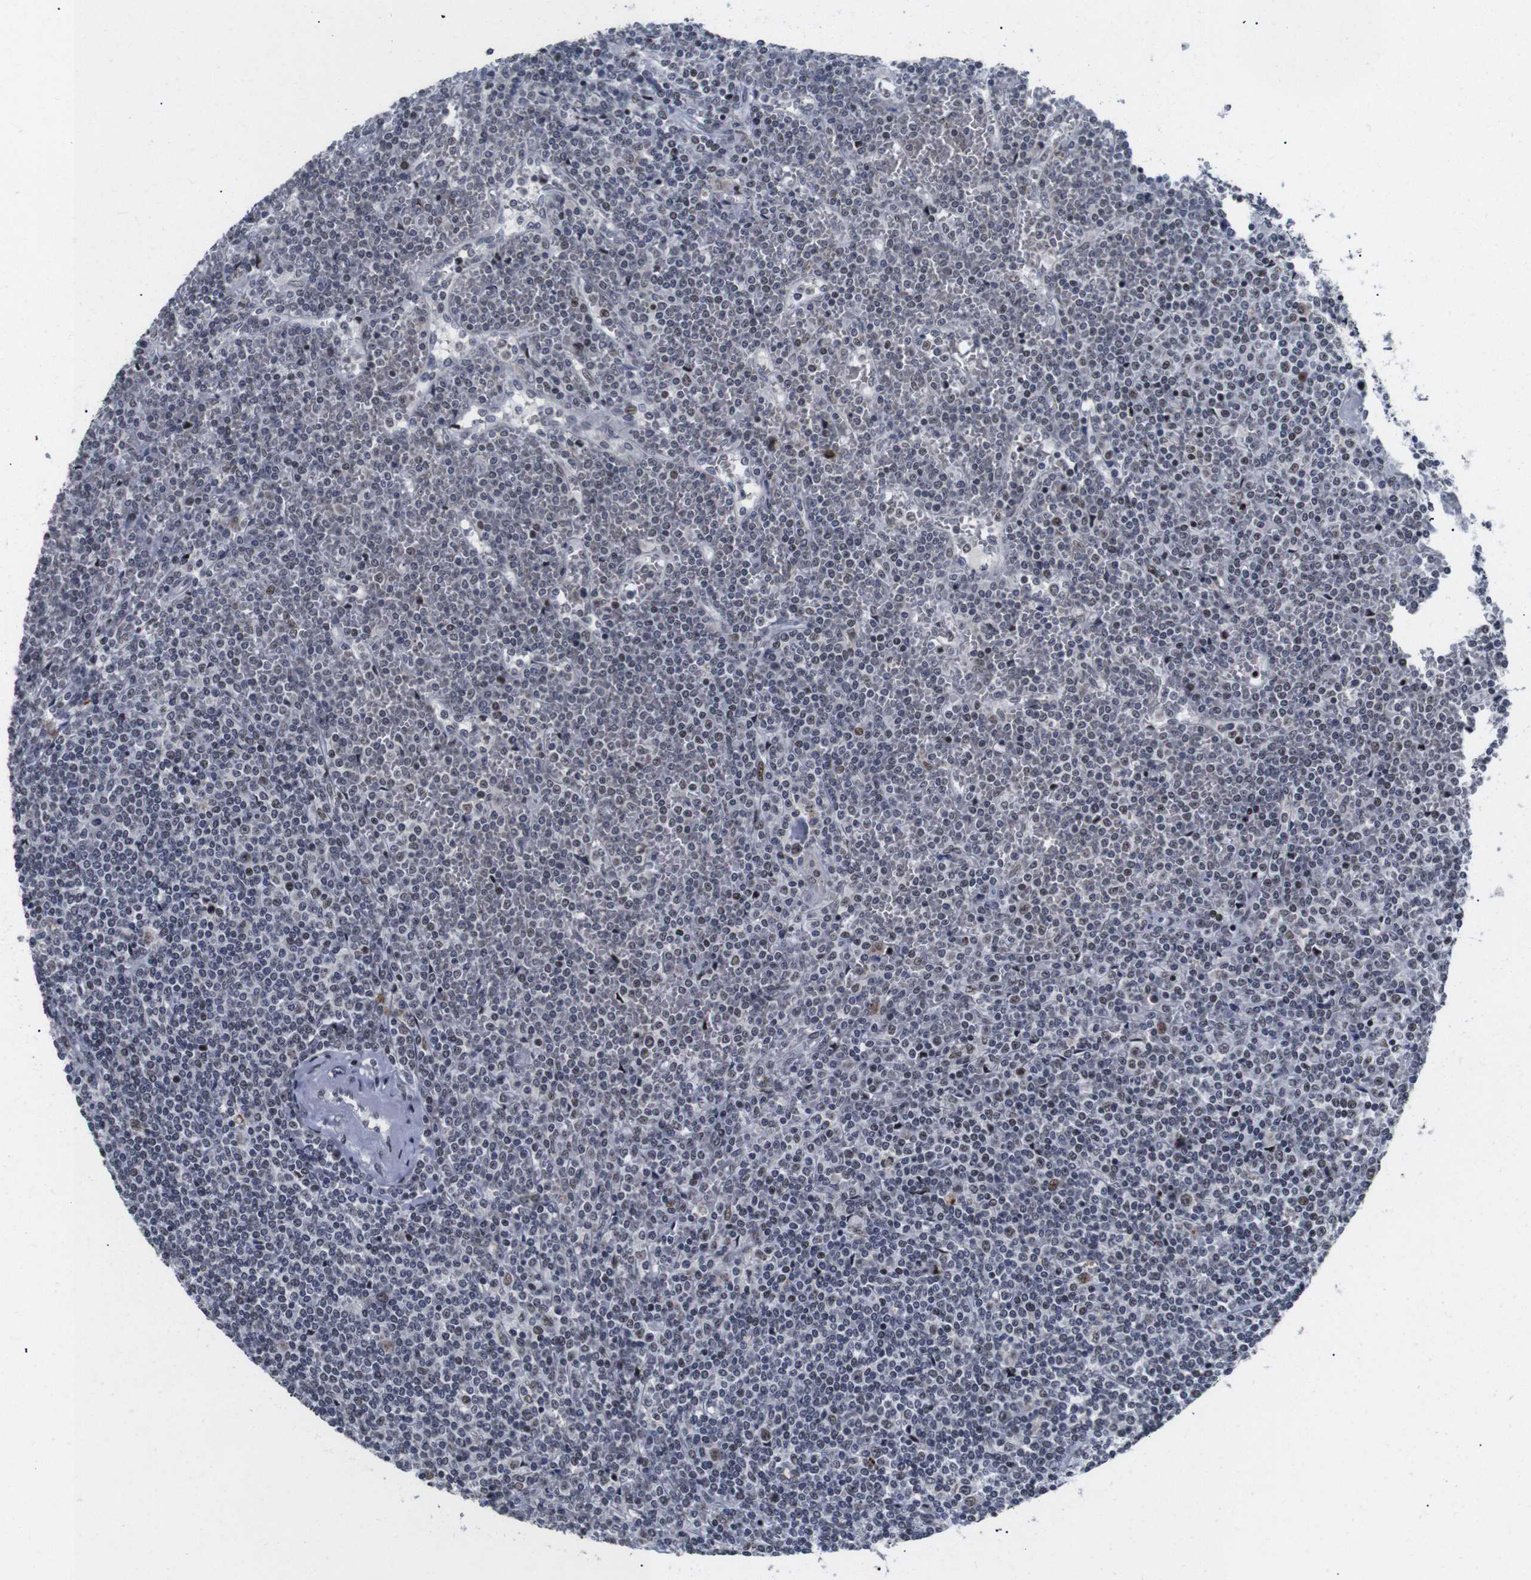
{"staining": {"intensity": "weak", "quantity": "25%-75%", "location": "nuclear"}, "tissue": "lymphoma", "cell_type": "Tumor cells", "image_type": "cancer", "snomed": [{"axis": "morphology", "description": "Malignant lymphoma, non-Hodgkin's type, Low grade"}, {"axis": "topography", "description": "Spleen"}], "caption": "Lymphoma stained with a protein marker exhibits weak staining in tumor cells.", "gene": "EIF4G1", "patient": {"sex": "female", "age": 19}}